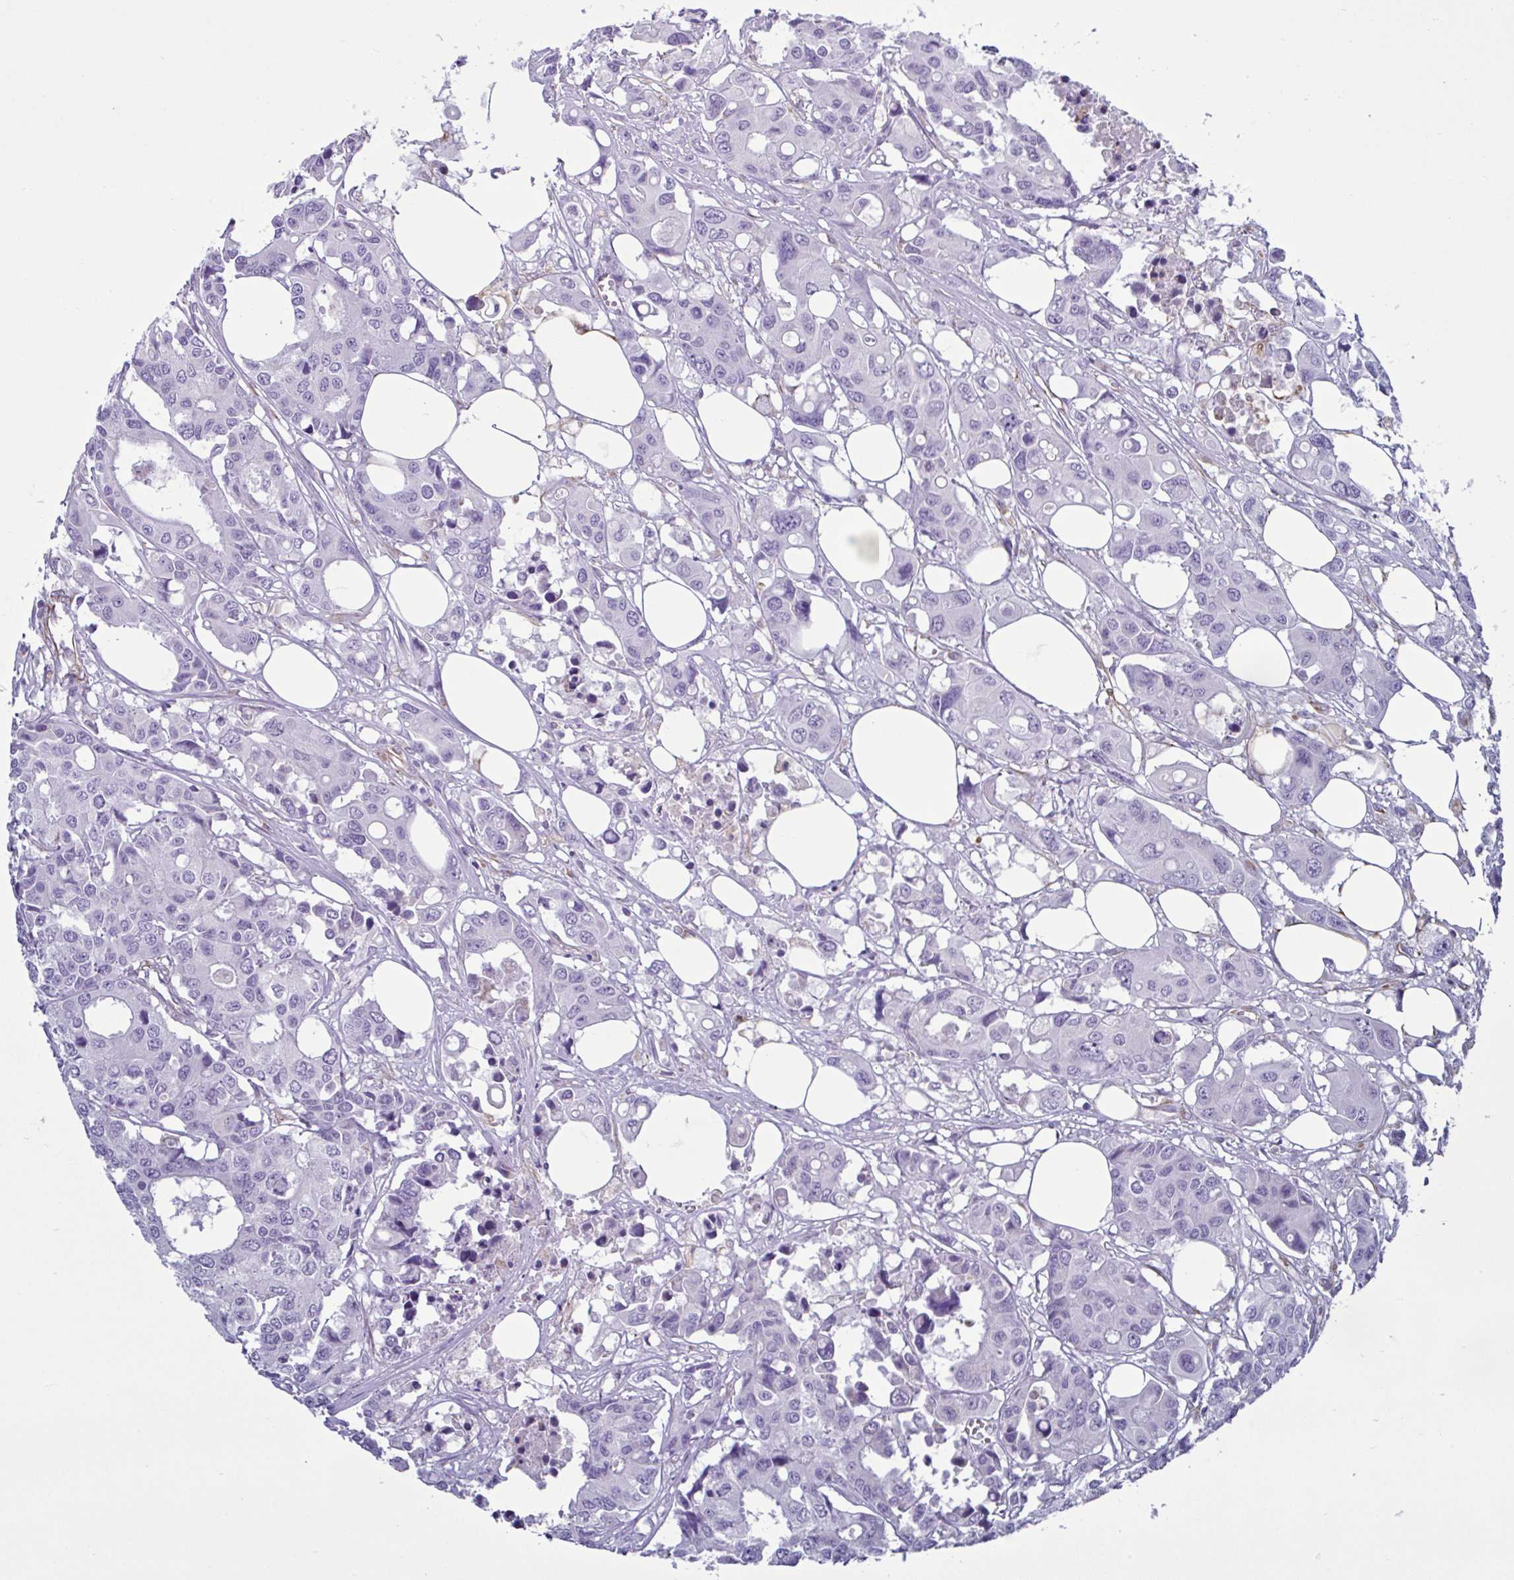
{"staining": {"intensity": "negative", "quantity": "none", "location": "none"}, "tissue": "colorectal cancer", "cell_type": "Tumor cells", "image_type": "cancer", "snomed": [{"axis": "morphology", "description": "Adenocarcinoma, NOS"}, {"axis": "topography", "description": "Colon"}], "caption": "Colorectal cancer was stained to show a protein in brown. There is no significant expression in tumor cells.", "gene": "TMEM86B", "patient": {"sex": "male", "age": 77}}